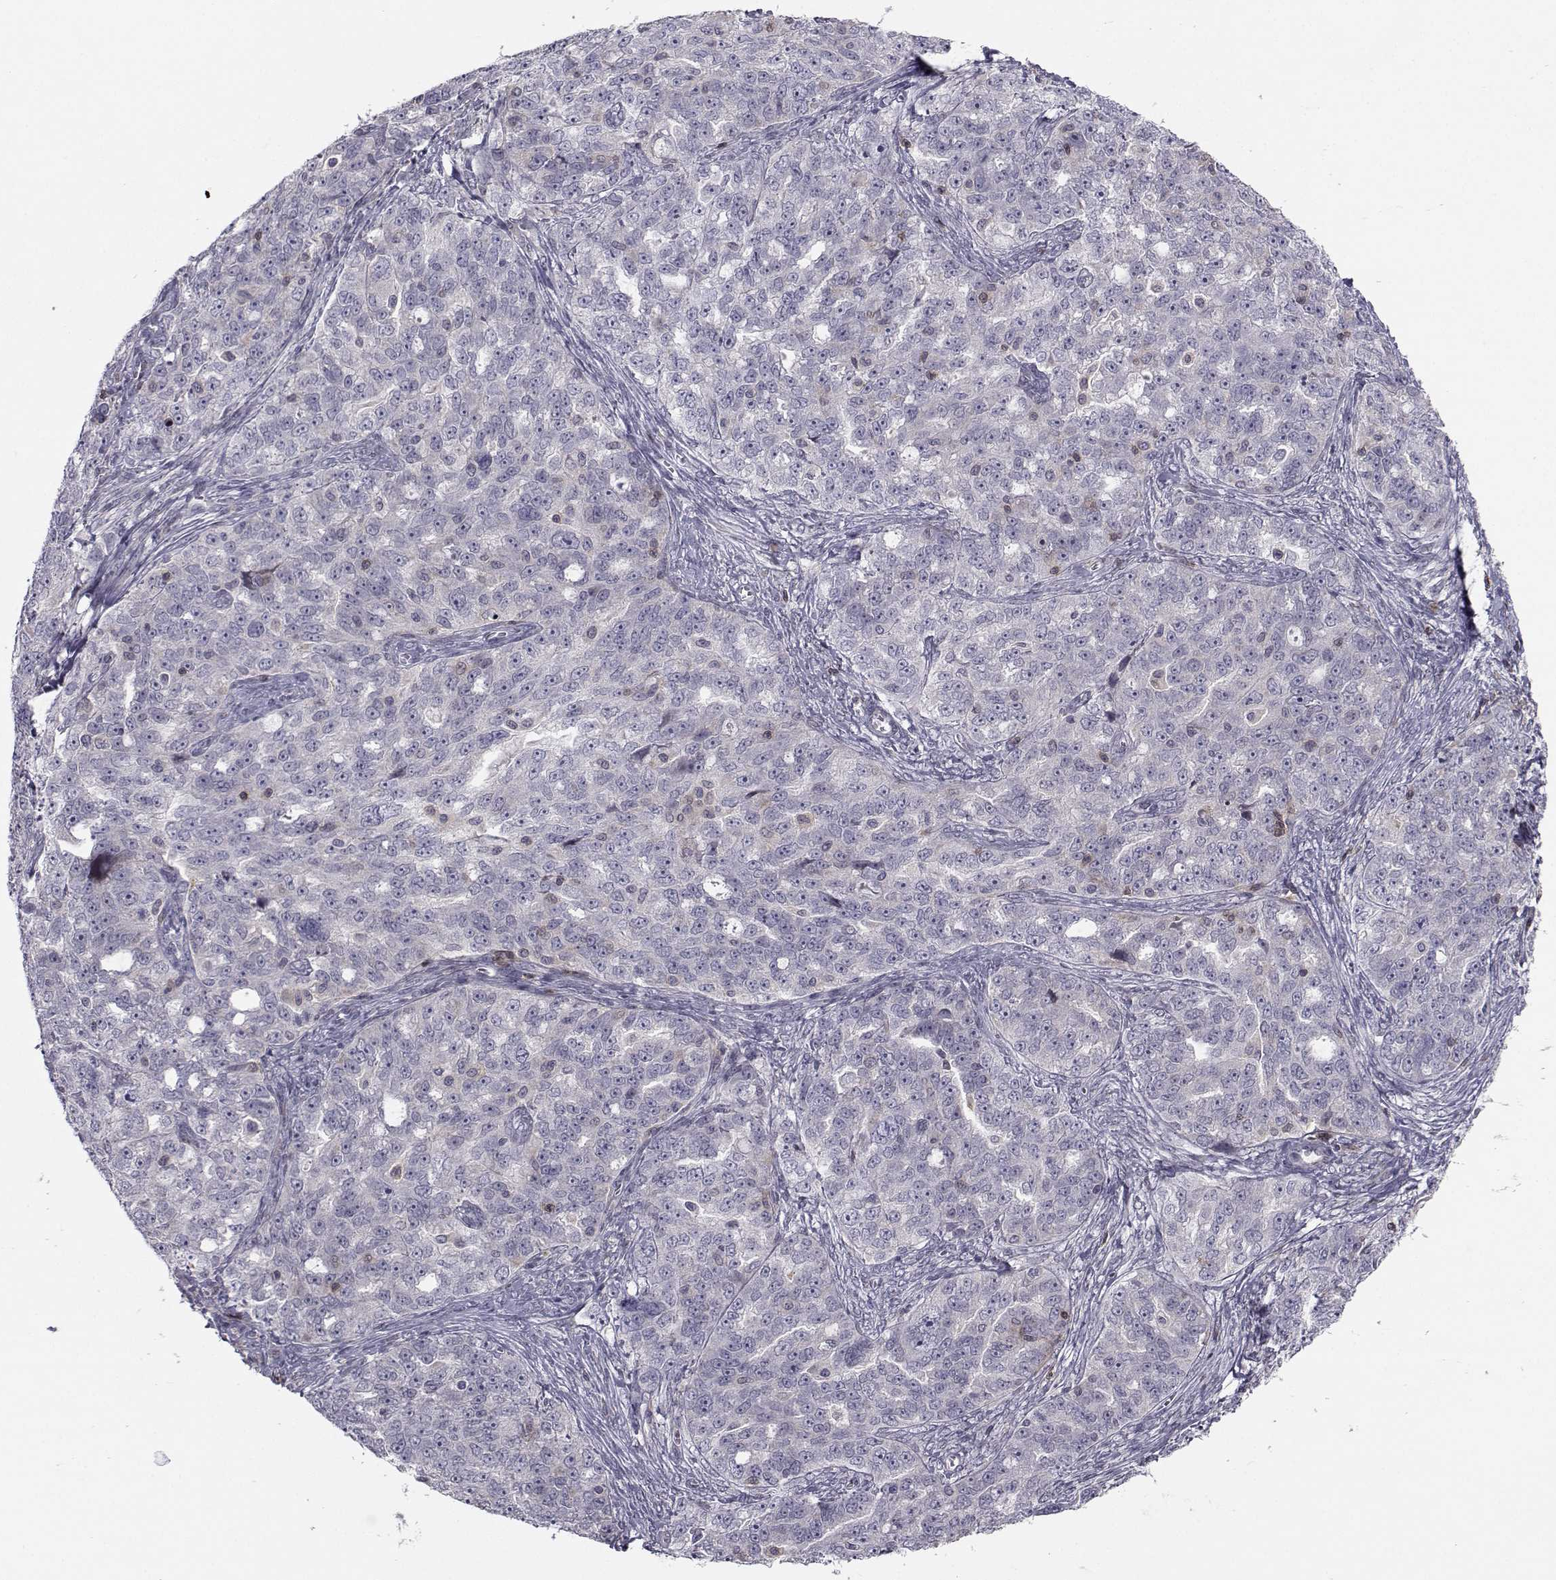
{"staining": {"intensity": "negative", "quantity": "none", "location": "none"}, "tissue": "ovarian cancer", "cell_type": "Tumor cells", "image_type": "cancer", "snomed": [{"axis": "morphology", "description": "Cystadenocarcinoma, serous, NOS"}, {"axis": "topography", "description": "Ovary"}], "caption": "Immunohistochemical staining of human serous cystadenocarcinoma (ovarian) demonstrates no significant expression in tumor cells.", "gene": "PCP4L1", "patient": {"sex": "female", "age": 51}}